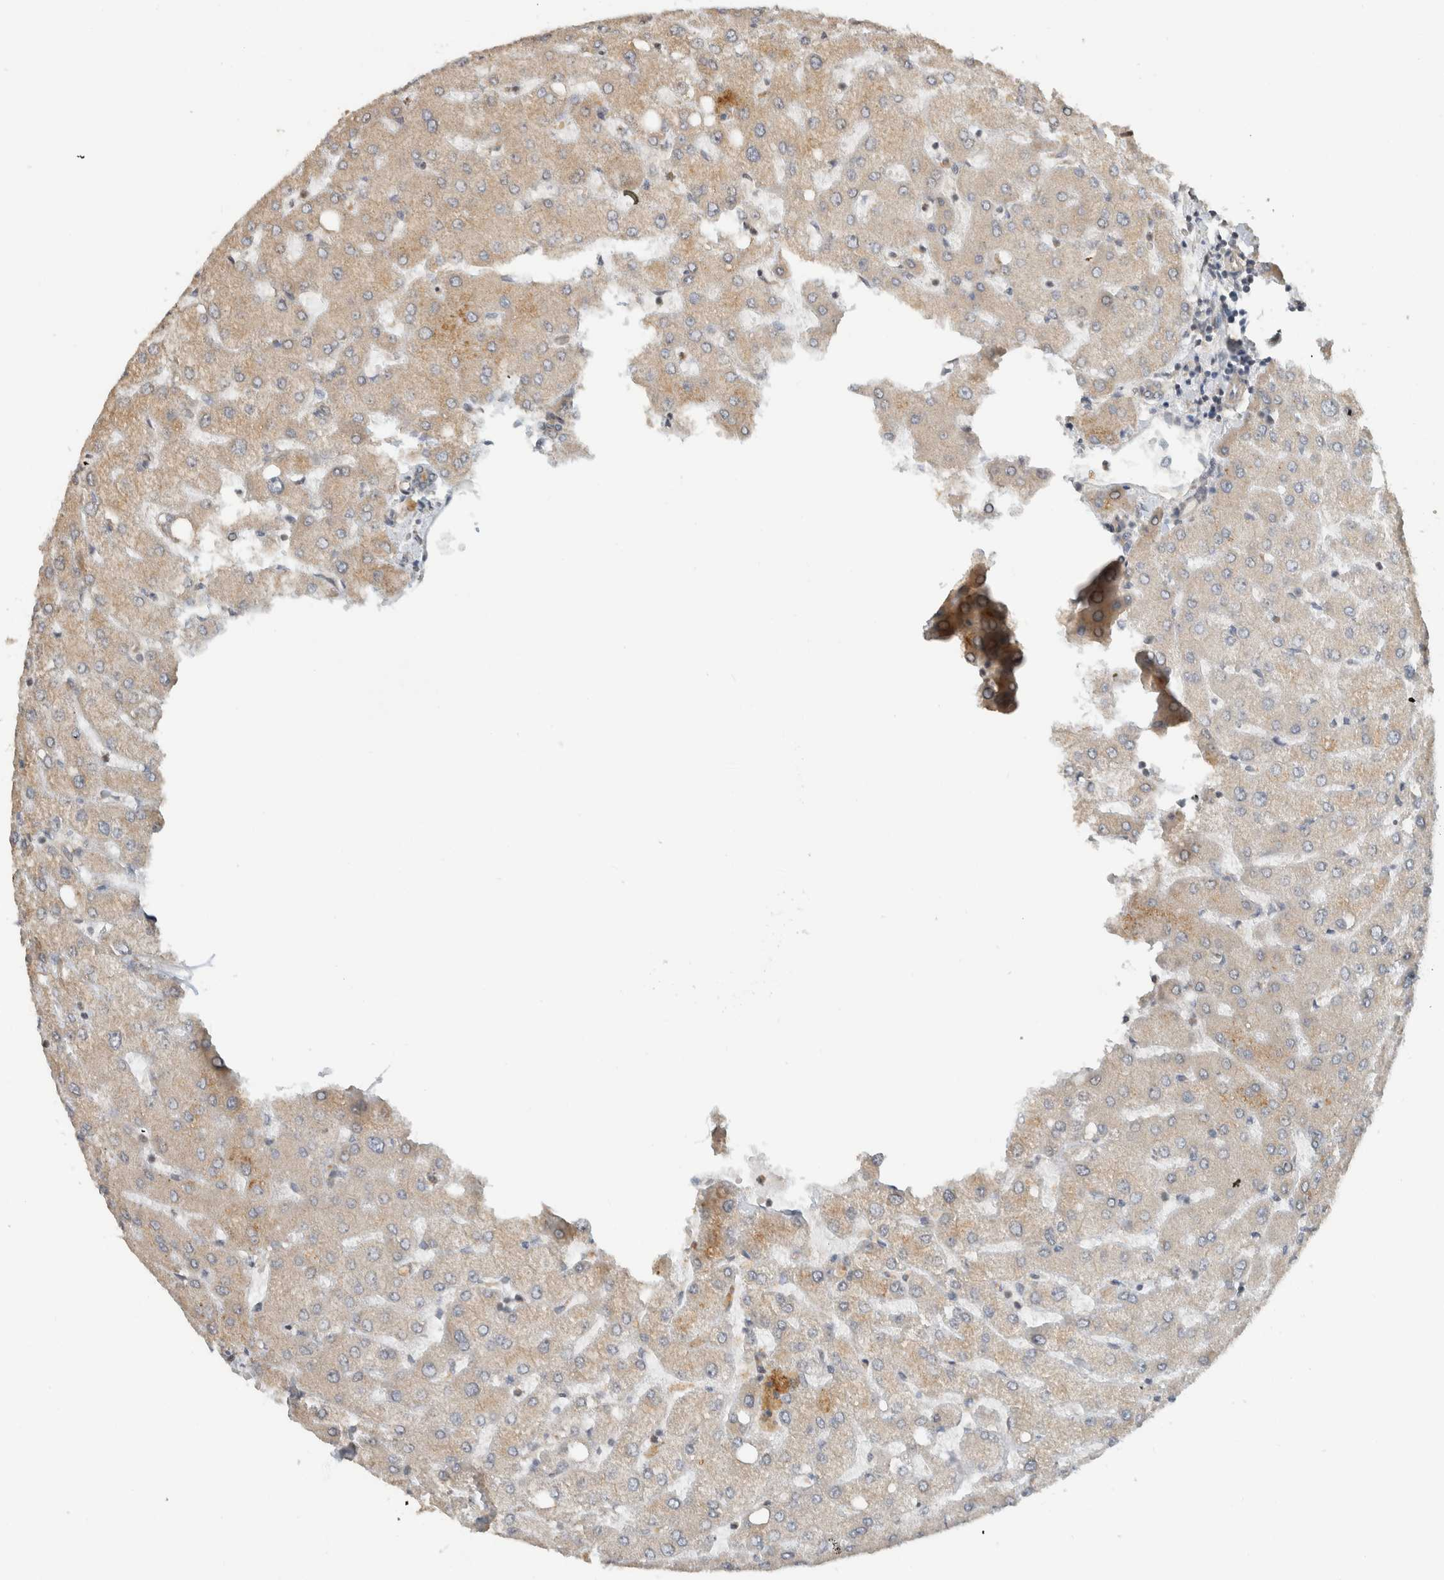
{"staining": {"intensity": "weak", "quantity": "<25%", "location": "cytoplasmic/membranous"}, "tissue": "liver", "cell_type": "Cholangiocytes", "image_type": "normal", "snomed": [{"axis": "morphology", "description": "Normal tissue, NOS"}, {"axis": "topography", "description": "Liver"}], "caption": "Immunohistochemical staining of benign human liver shows no significant expression in cholangiocytes.", "gene": "GINS4", "patient": {"sex": "female", "age": 54}}